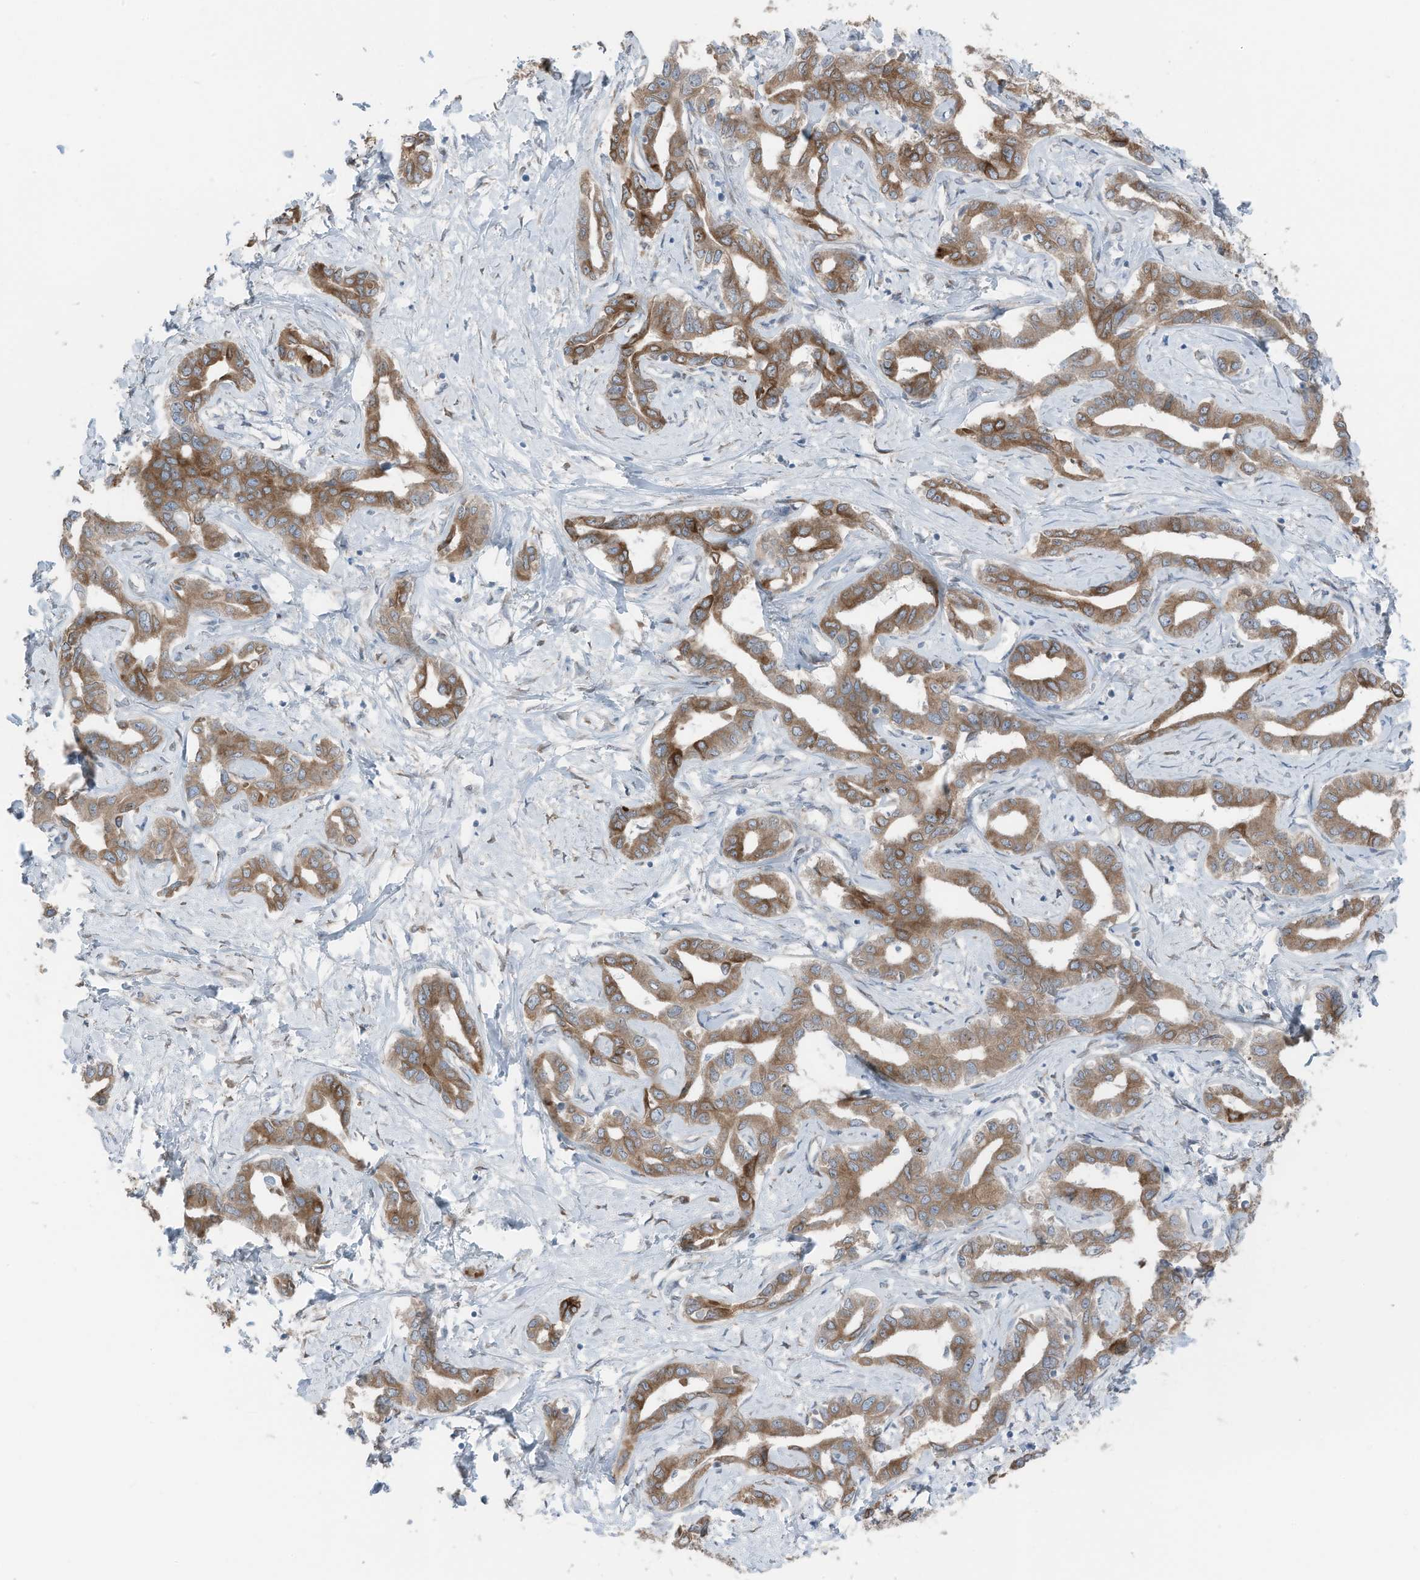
{"staining": {"intensity": "moderate", "quantity": ">75%", "location": "cytoplasmic/membranous"}, "tissue": "liver cancer", "cell_type": "Tumor cells", "image_type": "cancer", "snomed": [{"axis": "morphology", "description": "Cholangiocarcinoma"}, {"axis": "topography", "description": "Liver"}], "caption": "Moderate cytoplasmic/membranous positivity is seen in about >75% of tumor cells in liver cancer.", "gene": "ARHGEF33", "patient": {"sex": "male", "age": 59}}